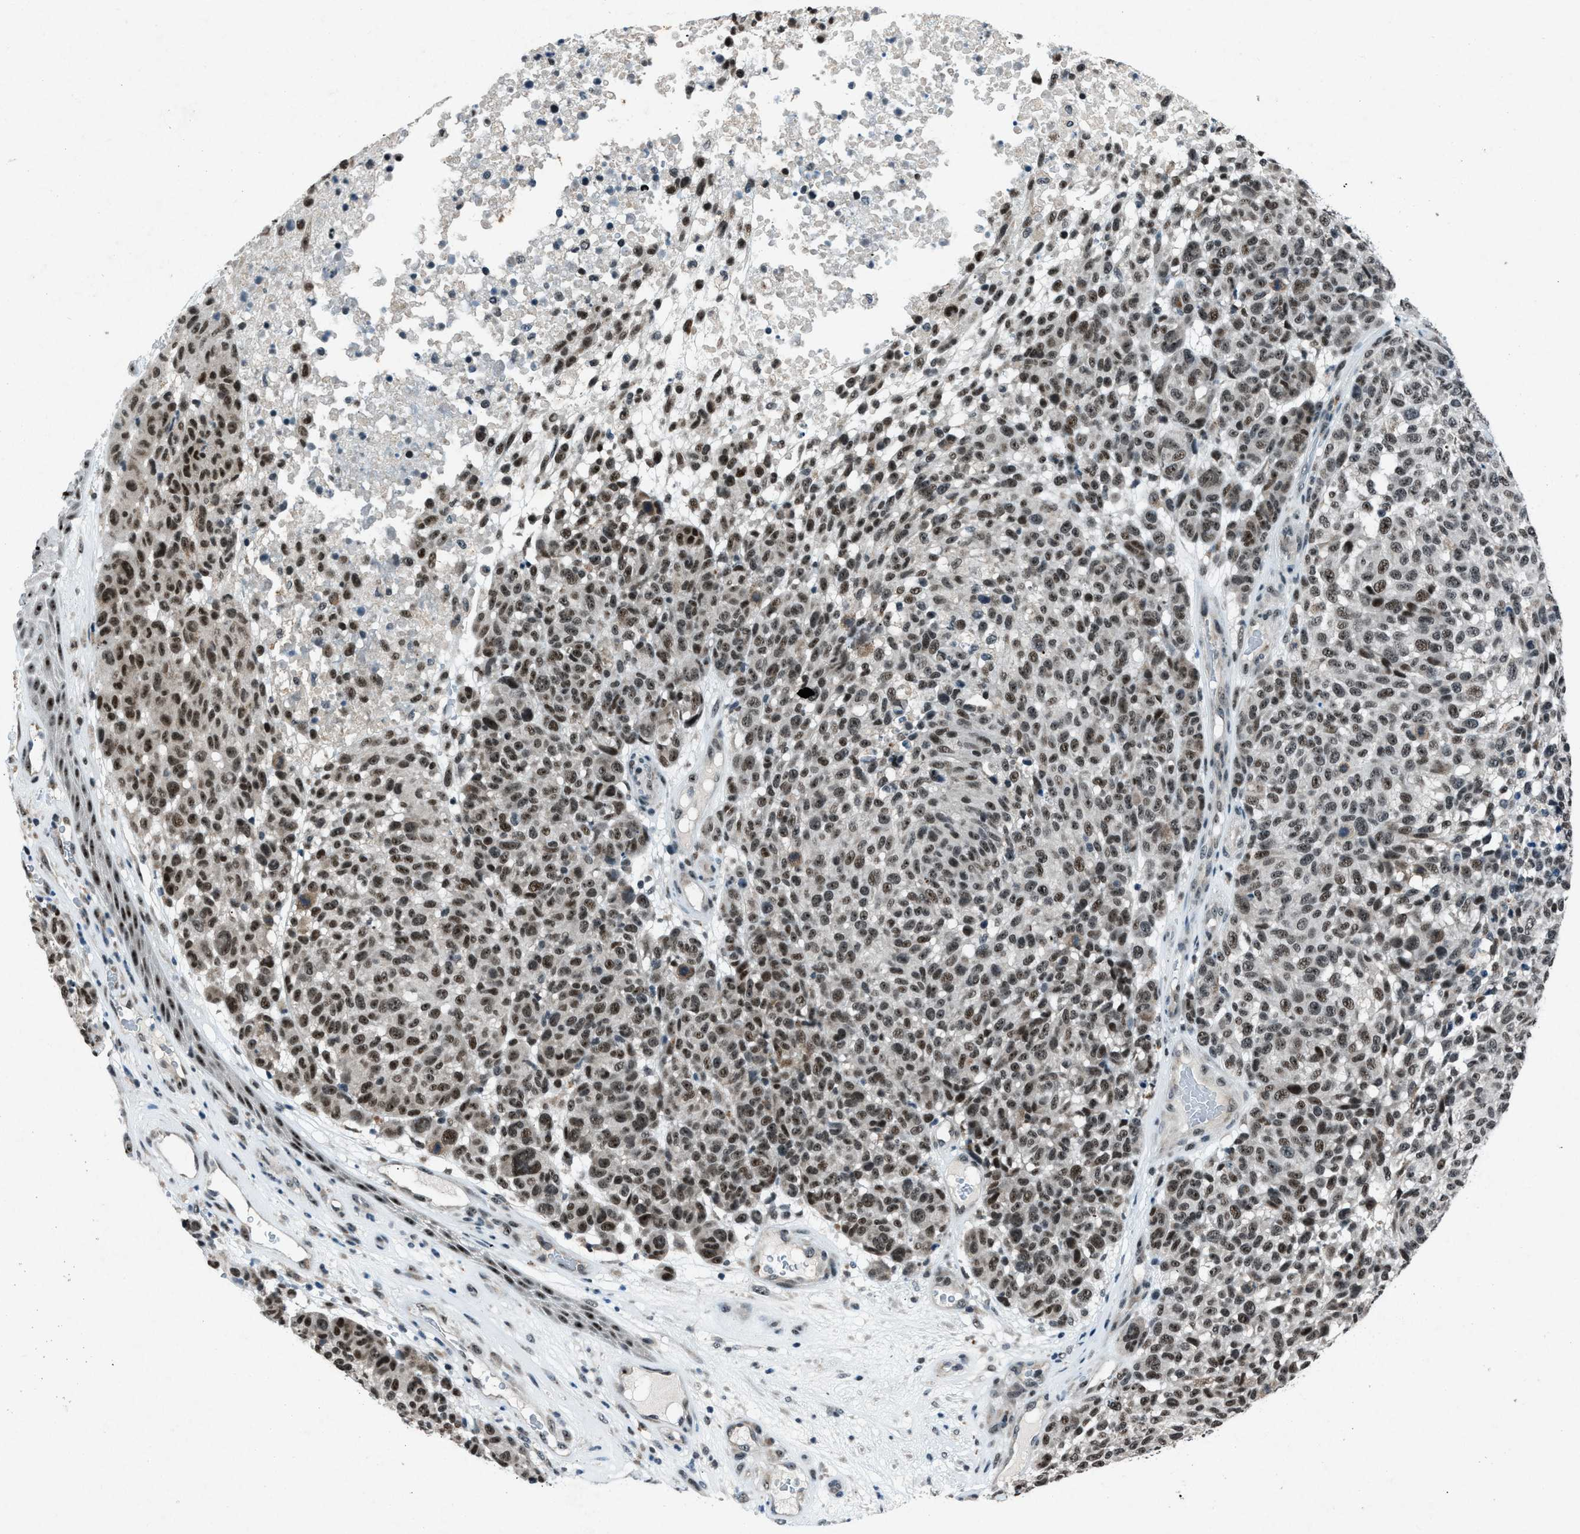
{"staining": {"intensity": "moderate", "quantity": ">75%", "location": "nuclear"}, "tissue": "melanoma", "cell_type": "Tumor cells", "image_type": "cancer", "snomed": [{"axis": "morphology", "description": "Malignant melanoma, NOS"}, {"axis": "topography", "description": "Skin"}], "caption": "Melanoma stained with a protein marker demonstrates moderate staining in tumor cells.", "gene": "ADCY1", "patient": {"sex": "male", "age": 59}}